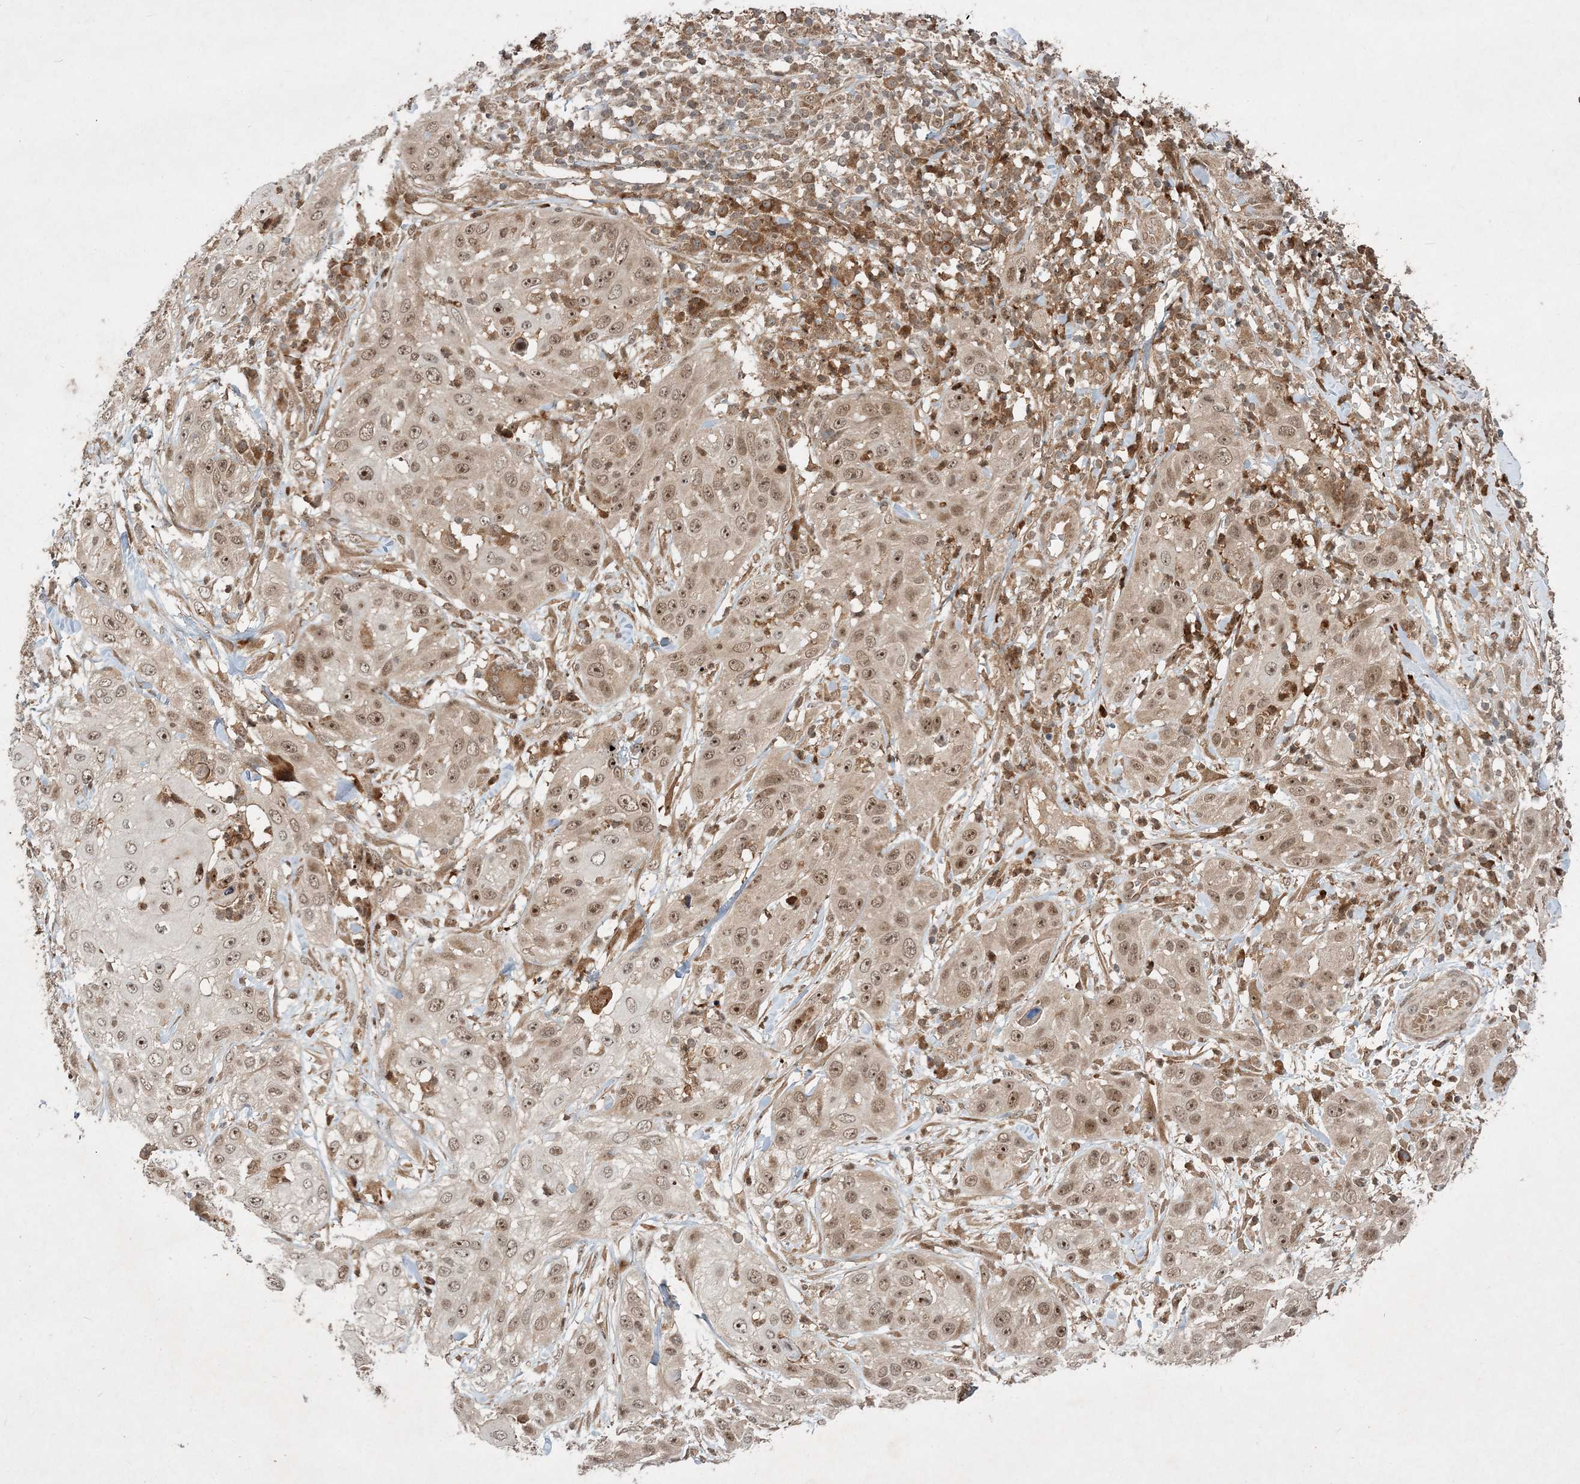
{"staining": {"intensity": "moderate", "quantity": ">75%", "location": "nuclear"}, "tissue": "skin cancer", "cell_type": "Tumor cells", "image_type": "cancer", "snomed": [{"axis": "morphology", "description": "Squamous cell carcinoma, NOS"}, {"axis": "topography", "description": "Skin"}], "caption": "Brown immunohistochemical staining in human squamous cell carcinoma (skin) exhibits moderate nuclear positivity in approximately >75% of tumor cells.", "gene": "UBR3", "patient": {"sex": "female", "age": 44}}